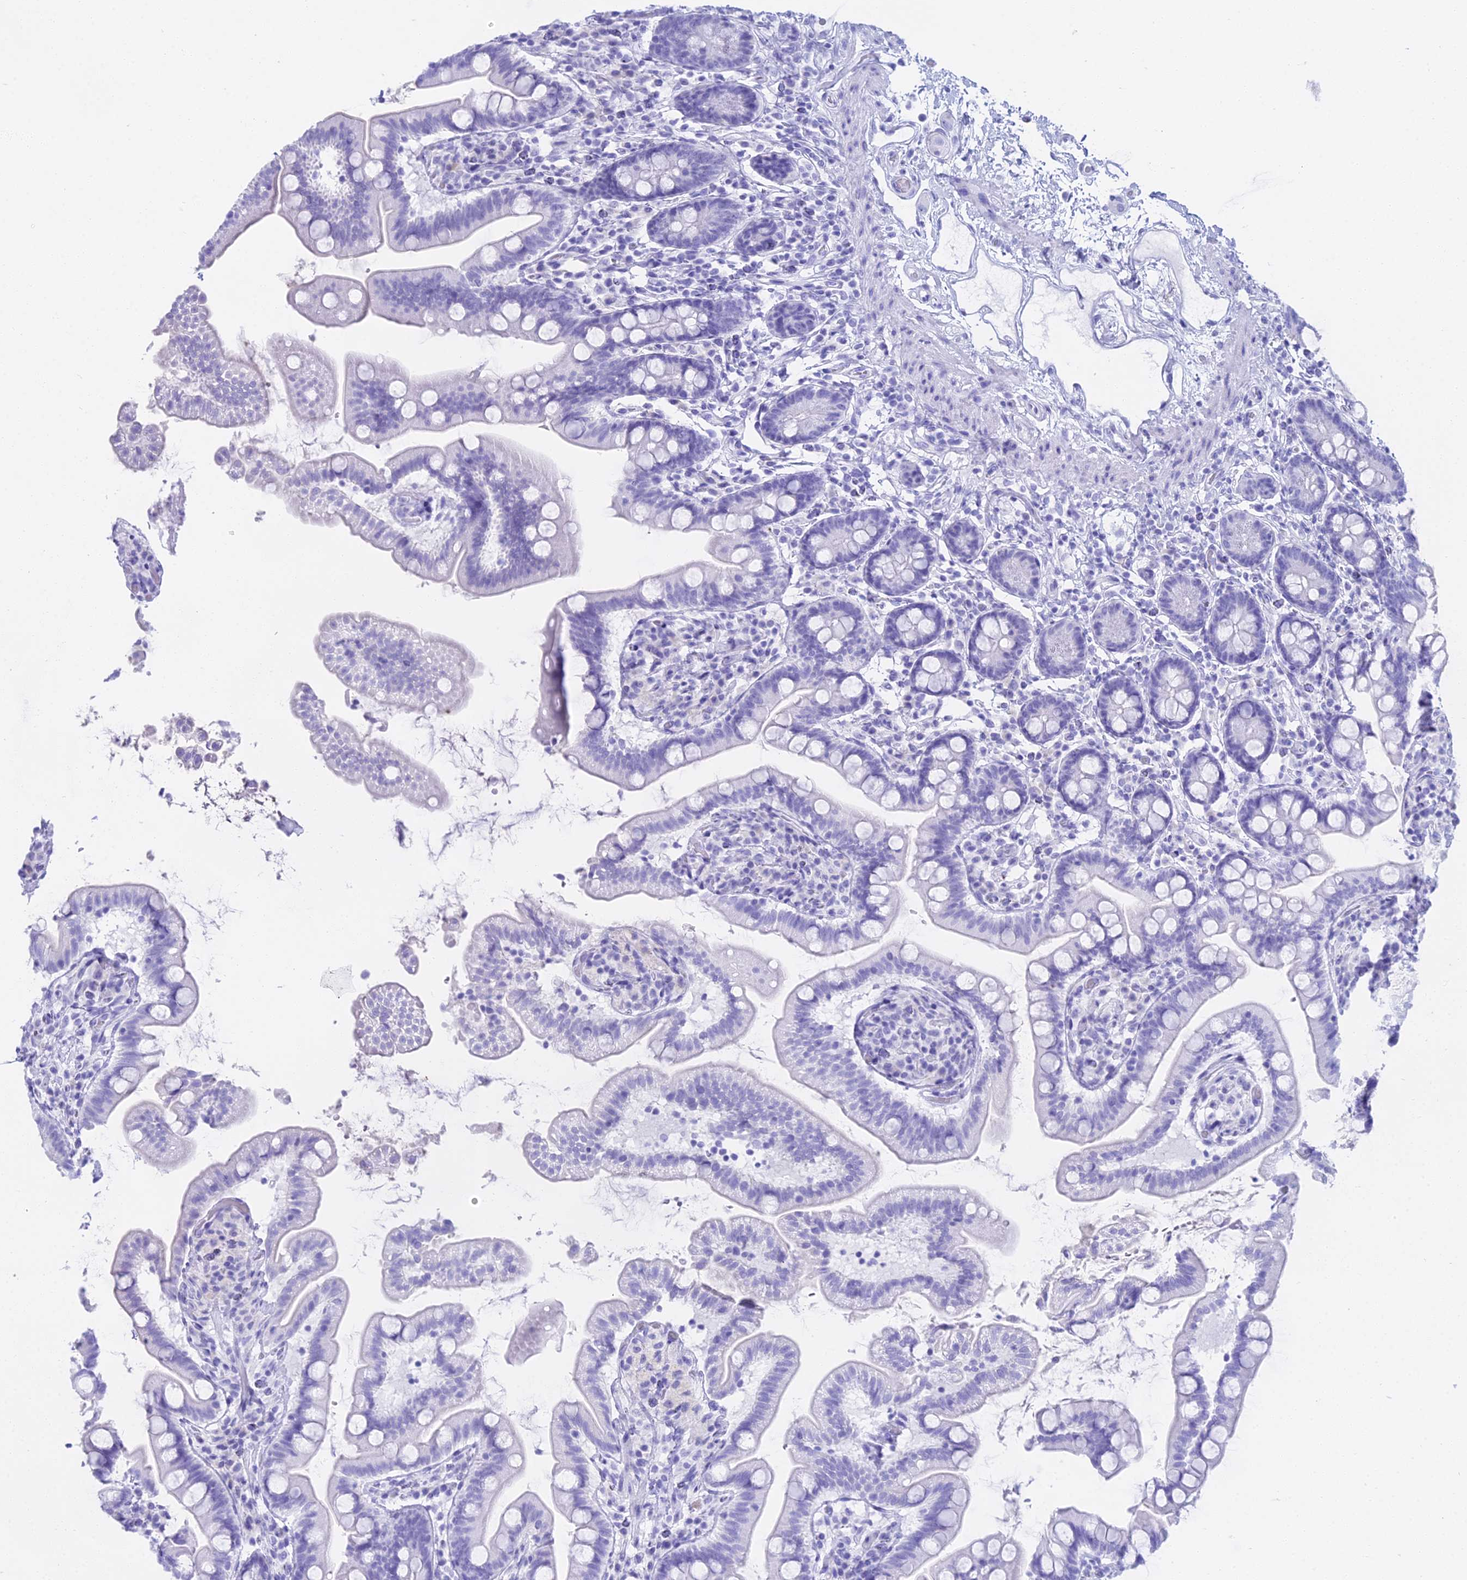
{"staining": {"intensity": "negative", "quantity": "none", "location": "none"}, "tissue": "small intestine", "cell_type": "Glandular cells", "image_type": "normal", "snomed": [{"axis": "morphology", "description": "Normal tissue, NOS"}, {"axis": "topography", "description": "Small intestine"}], "caption": "Human small intestine stained for a protein using IHC demonstrates no staining in glandular cells.", "gene": "CGB1", "patient": {"sex": "female", "age": 64}}